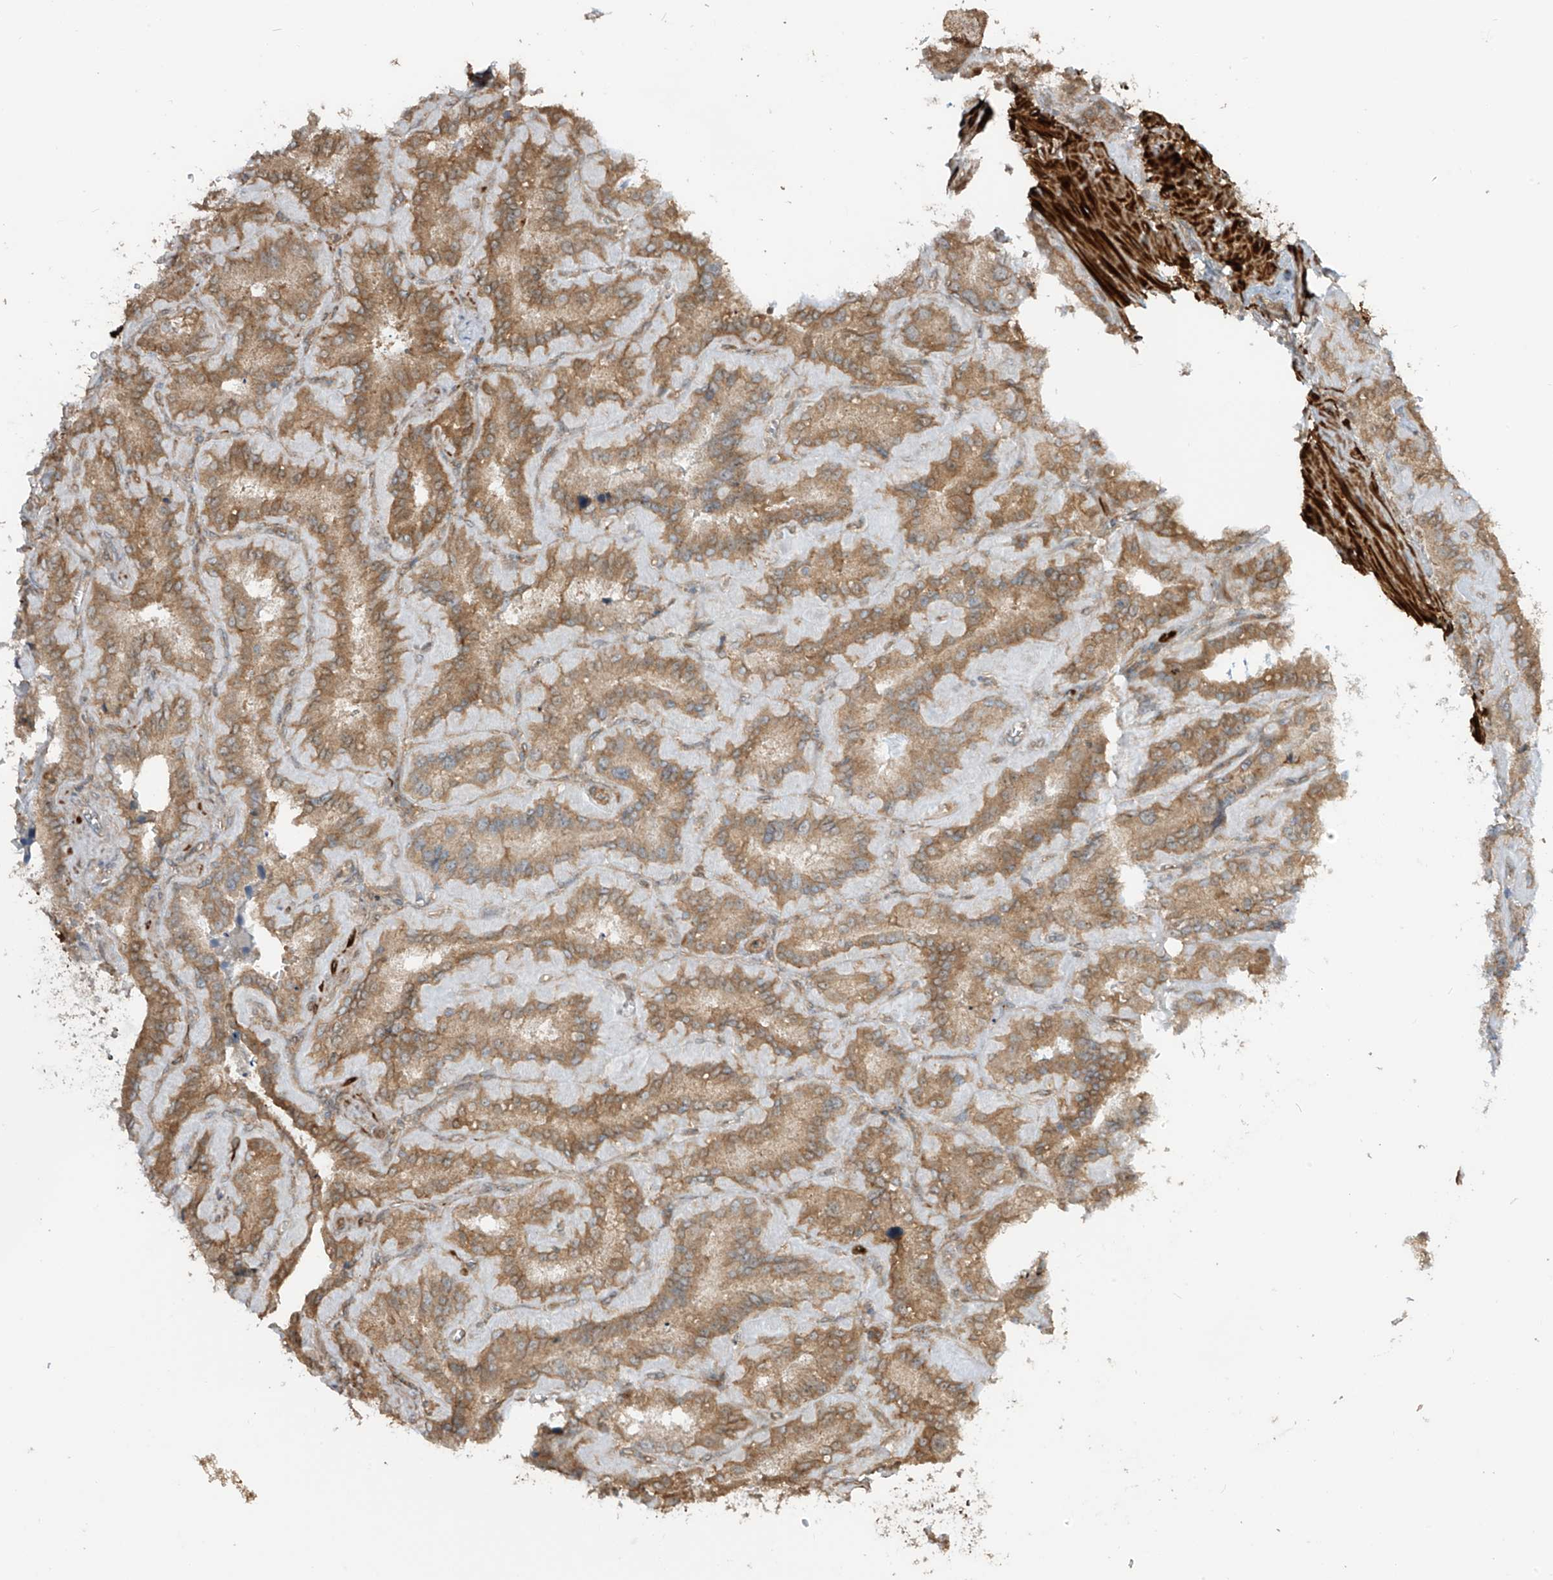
{"staining": {"intensity": "moderate", "quantity": ">75%", "location": "cytoplasmic/membranous"}, "tissue": "seminal vesicle", "cell_type": "Glandular cells", "image_type": "normal", "snomed": [{"axis": "morphology", "description": "Normal tissue, NOS"}, {"axis": "topography", "description": "Prostate"}, {"axis": "topography", "description": "Seminal veicle"}], "caption": "Brown immunohistochemical staining in normal human seminal vesicle demonstrates moderate cytoplasmic/membranous staining in approximately >75% of glandular cells. (Brightfield microscopy of DAB IHC at high magnification).", "gene": "ENTR1", "patient": {"sex": "male", "age": 59}}